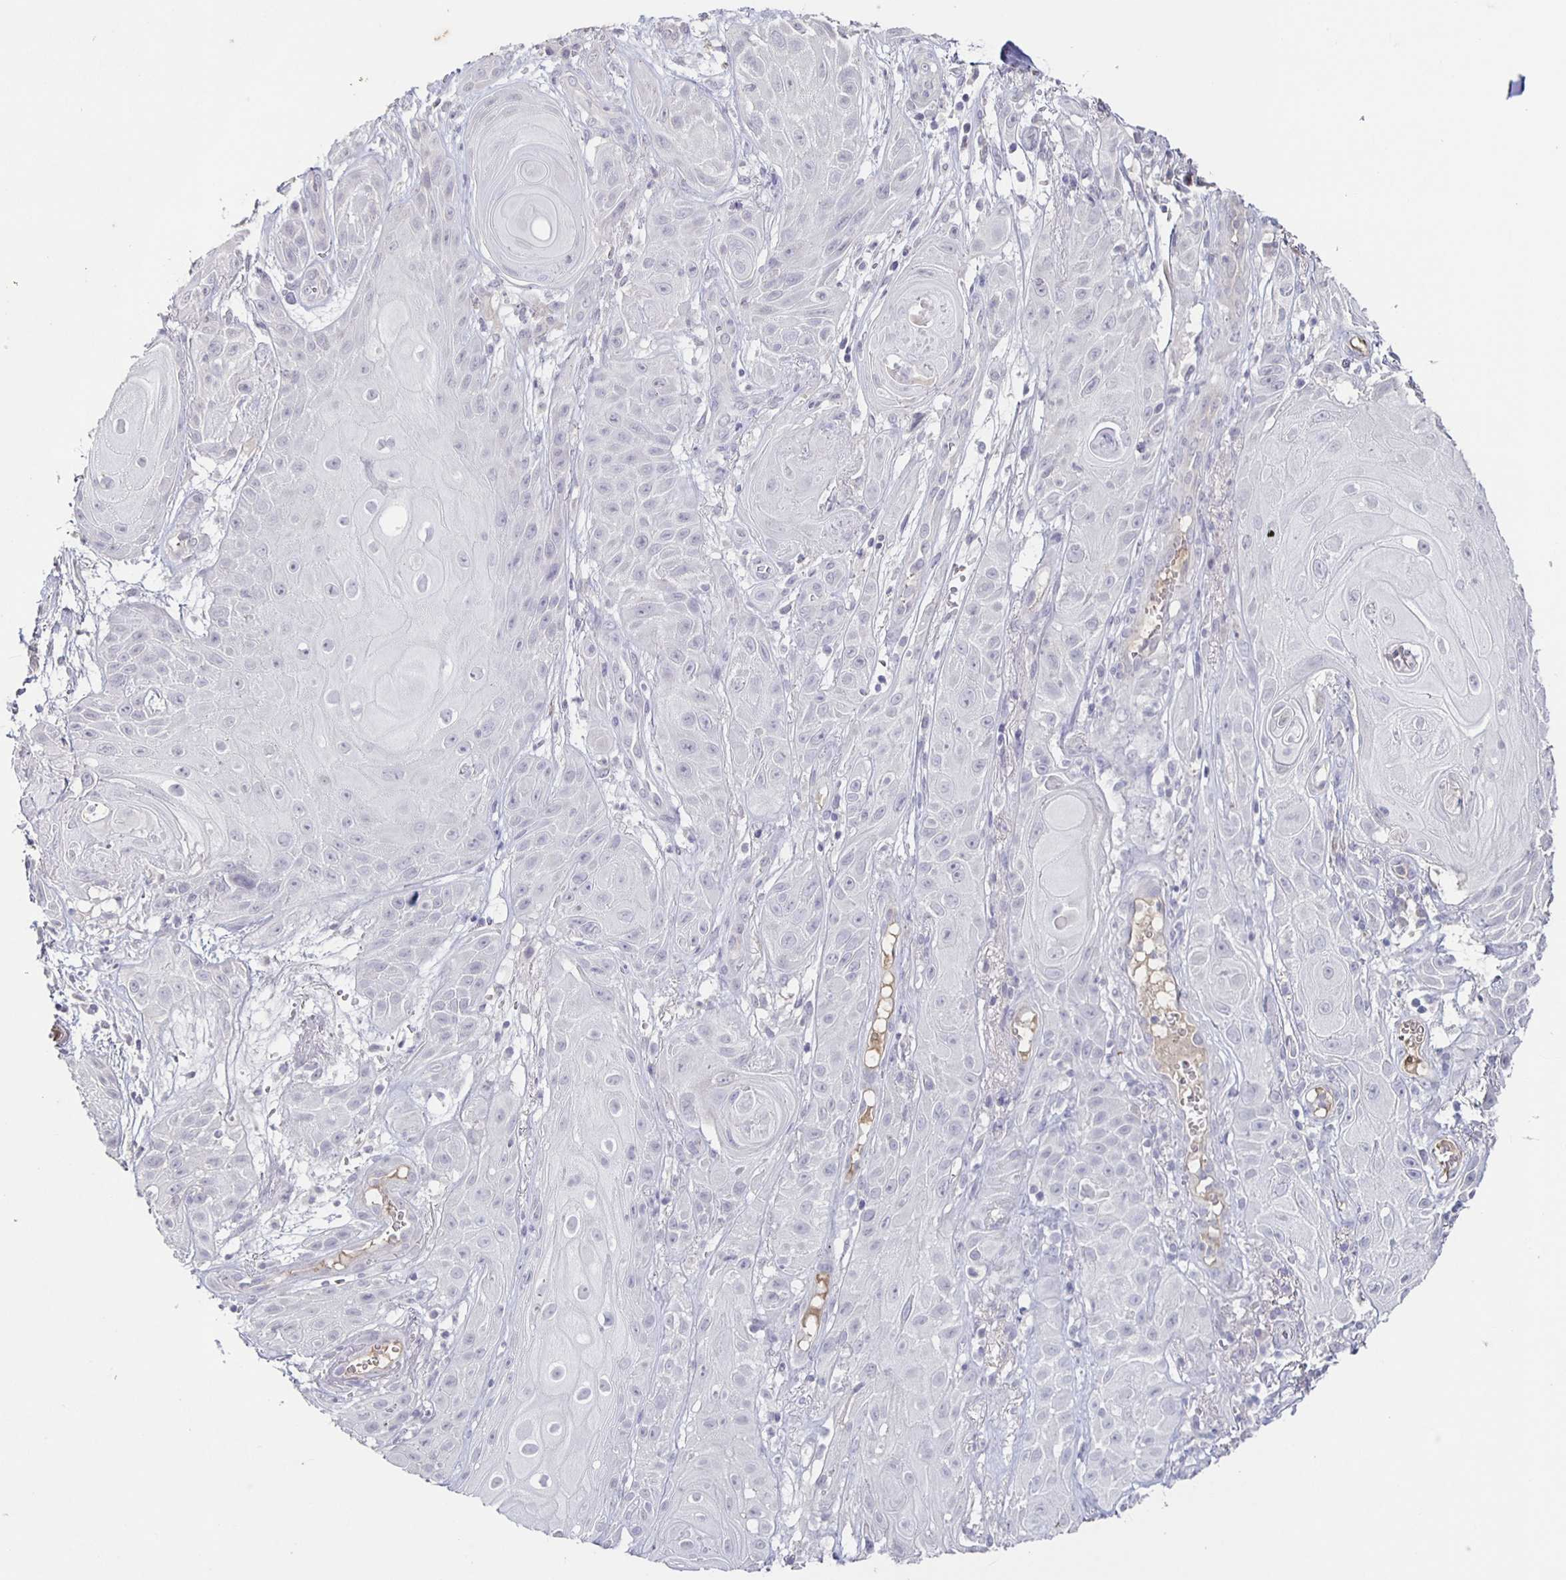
{"staining": {"intensity": "negative", "quantity": "none", "location": "none"}, "tissue": "skin cancer", "cell_type": "Tumor cells", "image_type": "cancer", "snomed": [{"axis": "morphology", "description": "Squamous cell carcinoma, NOS"}, {"axis": "topography", "description": "Skin"}], "caption": "IHC of human squamous cell carcinoma (skin) exhibits no positivity in tumor cells.", "gene": "INSL5", "patient": {"sex": "male", "age": 62}}